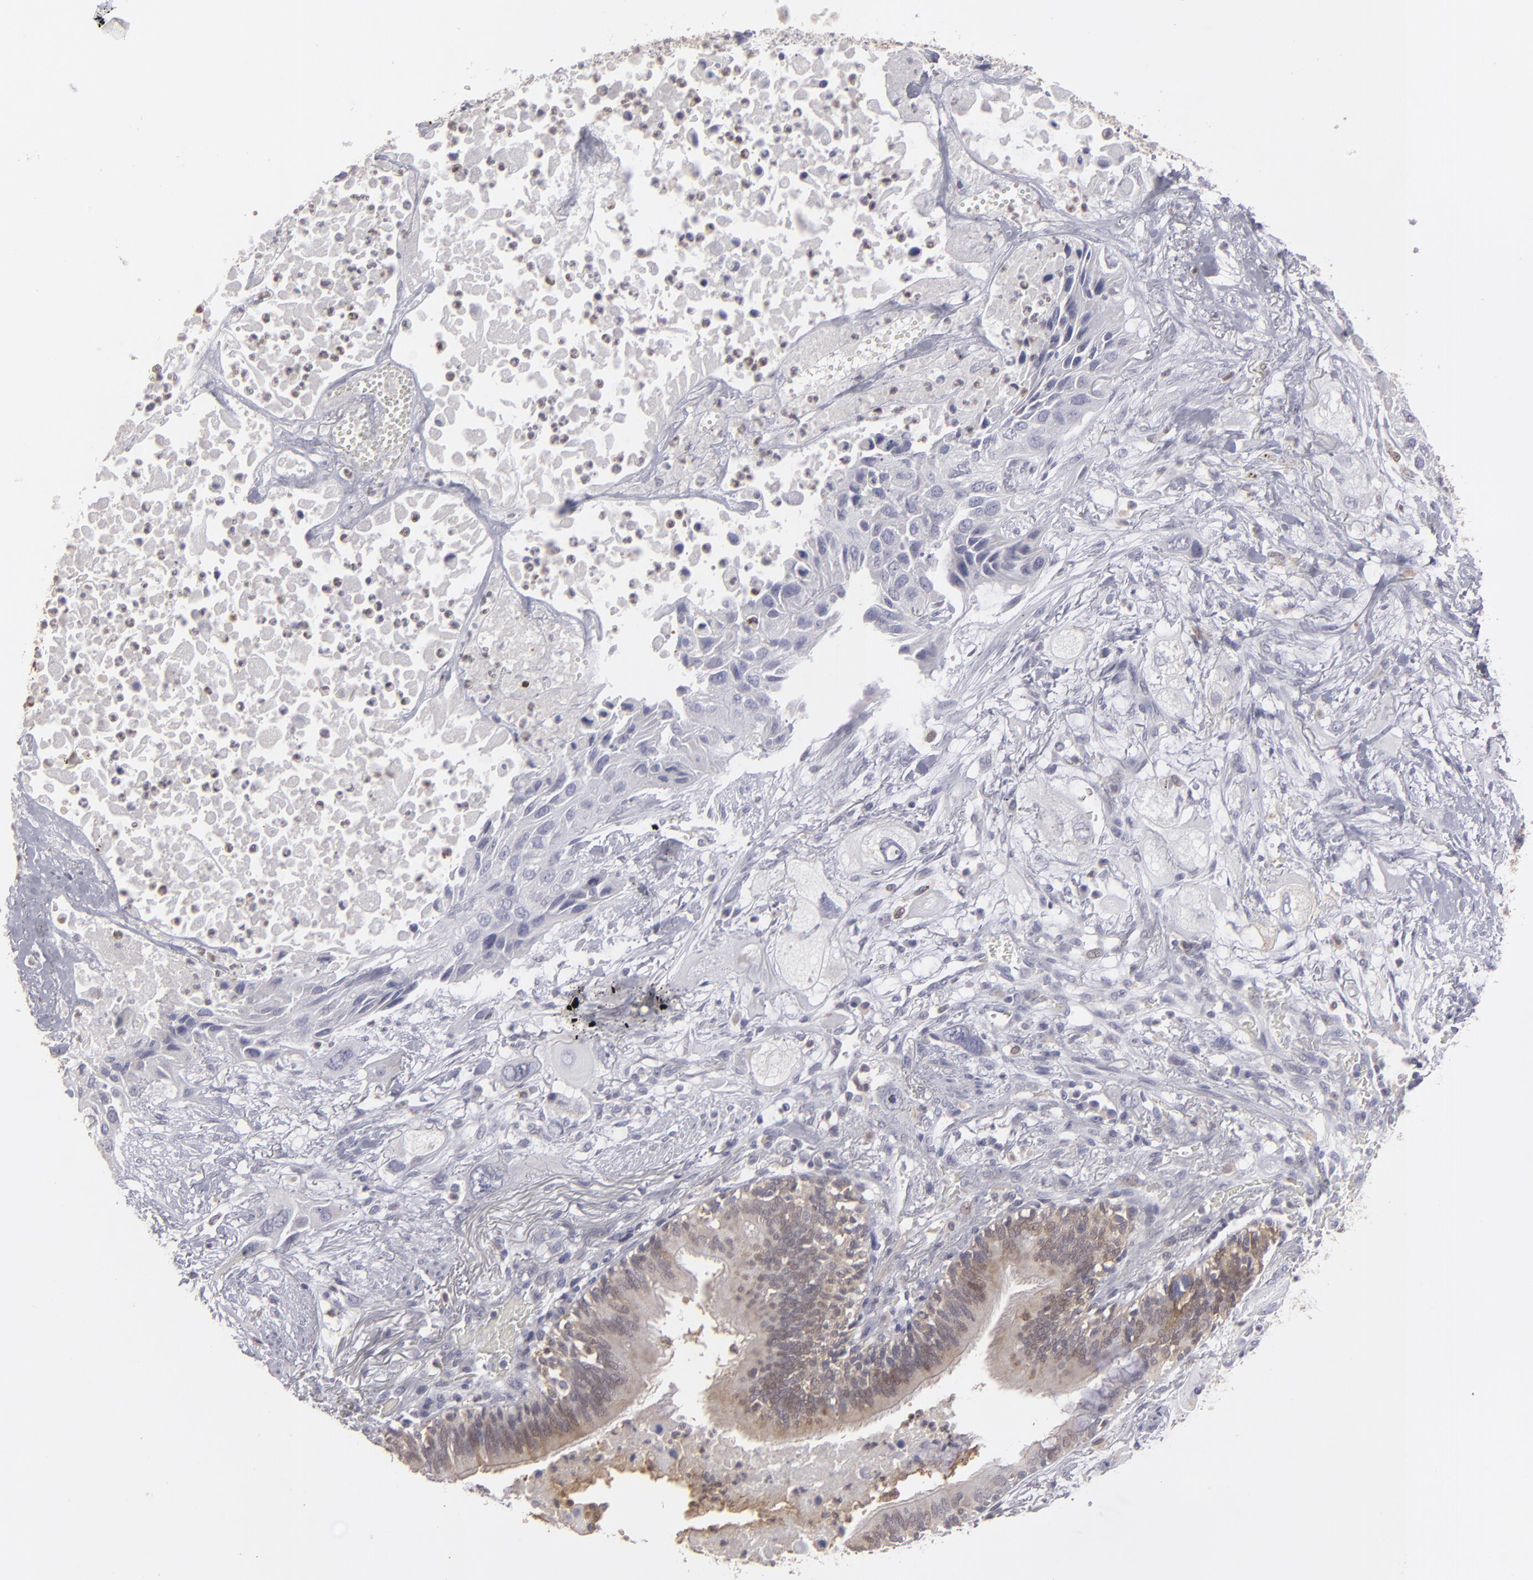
{"staining": {"intensity": "negative", "quantity": "none", "location": "none"}, "tissue": "lung cancer", "cell_type": "Tumor cells", "image_type": "cancer", "snomed": [{"axis": "morphology", "description": "Squamous cell carcinoma, NOS"}, {"axis": "topography", "description": "Lung"}], "caption": "High power microscopy image of an immunohistochemistry (IHC) image of lung cancer (squamous cell carcinoma), revealing no significant staining in tumor cells.", "gene": "SEMA3G", "patient": {"sex": "female", "age": 76}}